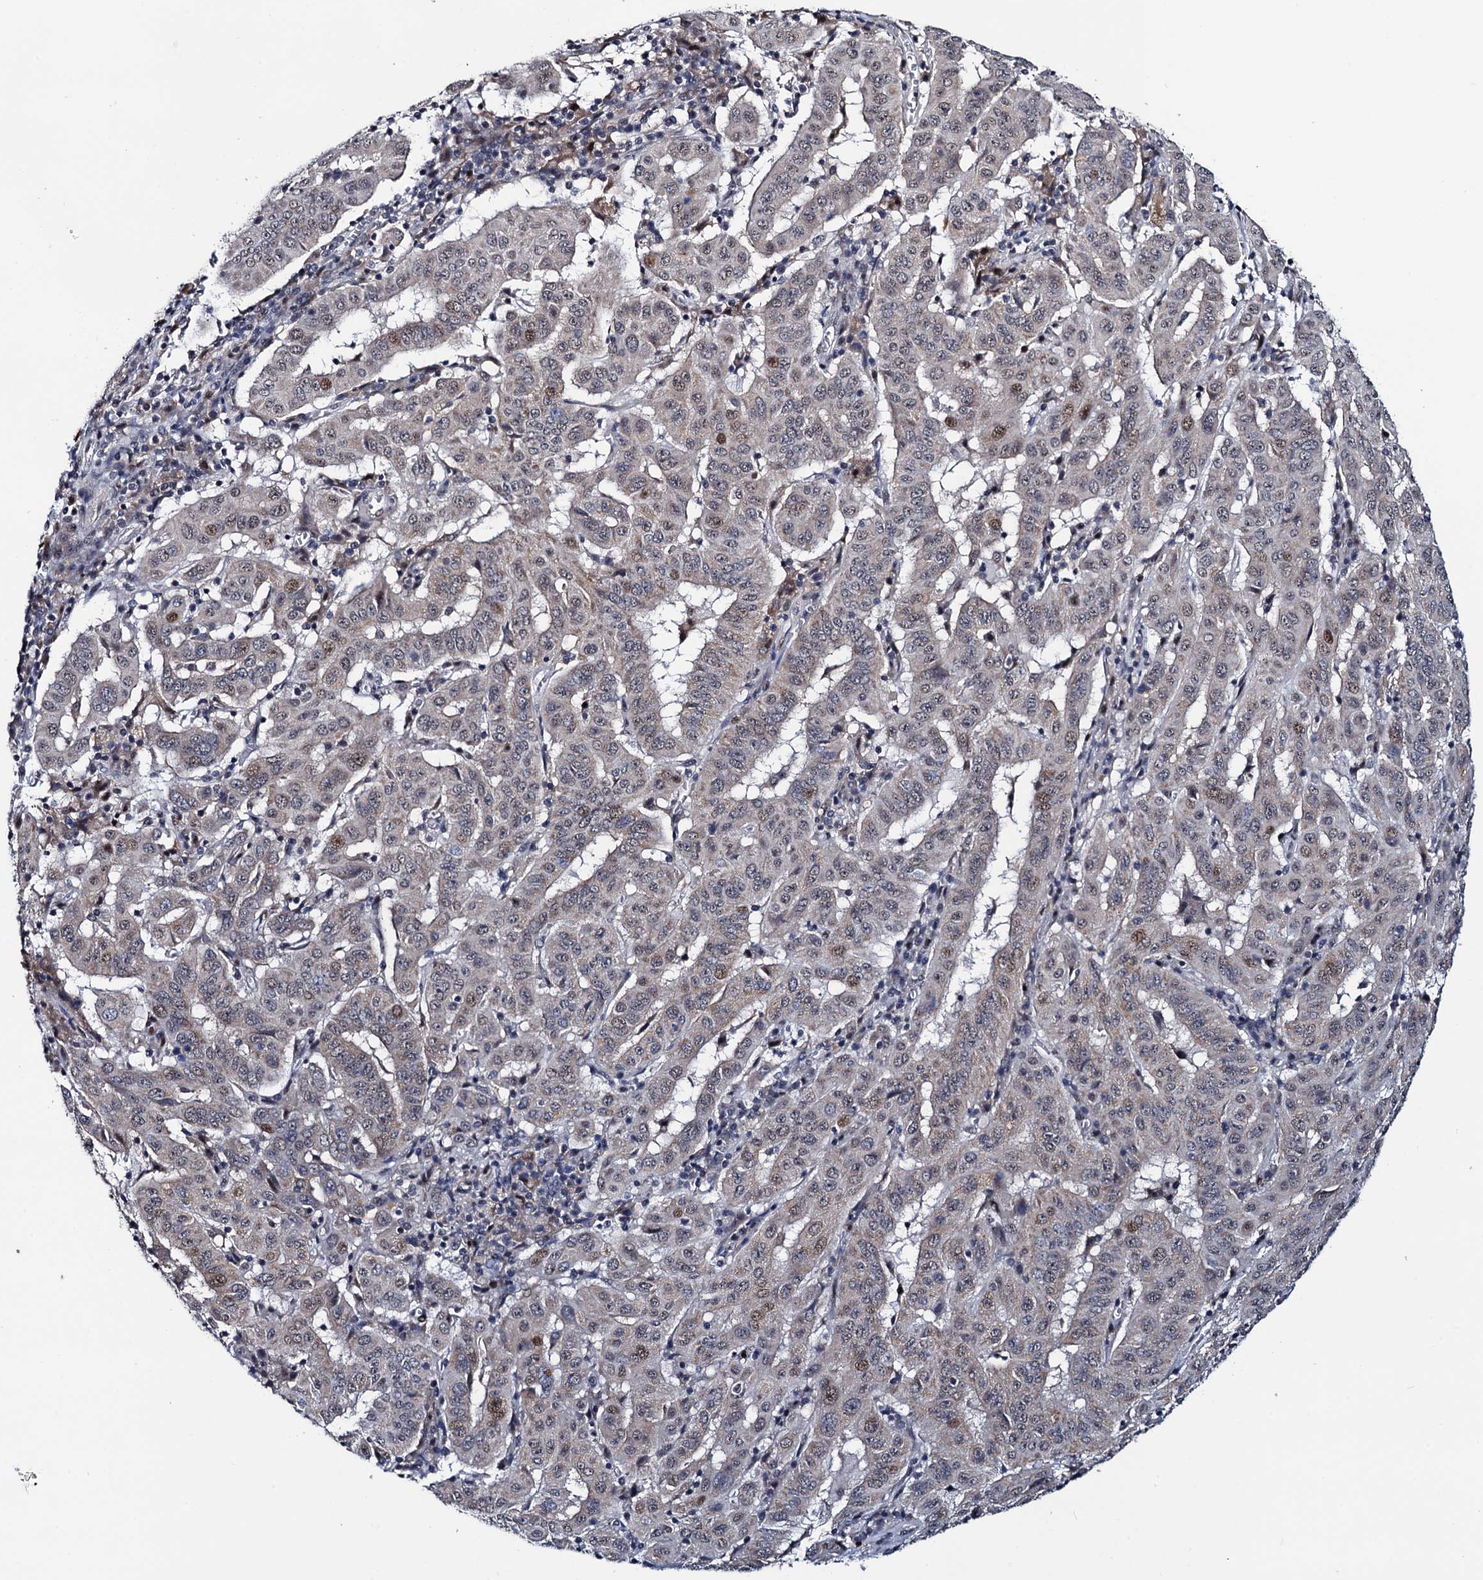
{"staining": {"intensity": "weak", "quantity": "25%-75%", "location": "nuclear"}, "tissue": "pancreatic cancer", "cell_type": "Tumor cells", "image_type": "cancer", "snomed": [{"axis": "morphology", "description": "Adenocarcinoma, NOS"}, {"axis": "topography", "description": "Pancreas"}], "caption": "Immunohistochemical staining of pancreatic cancer (adenocarcinoma) exhibits weak nuclear protein positivity in about 25%-75% of tumor cells.", "gene": "FAM222A", "patient": {"sex": "male", "age": 63}}